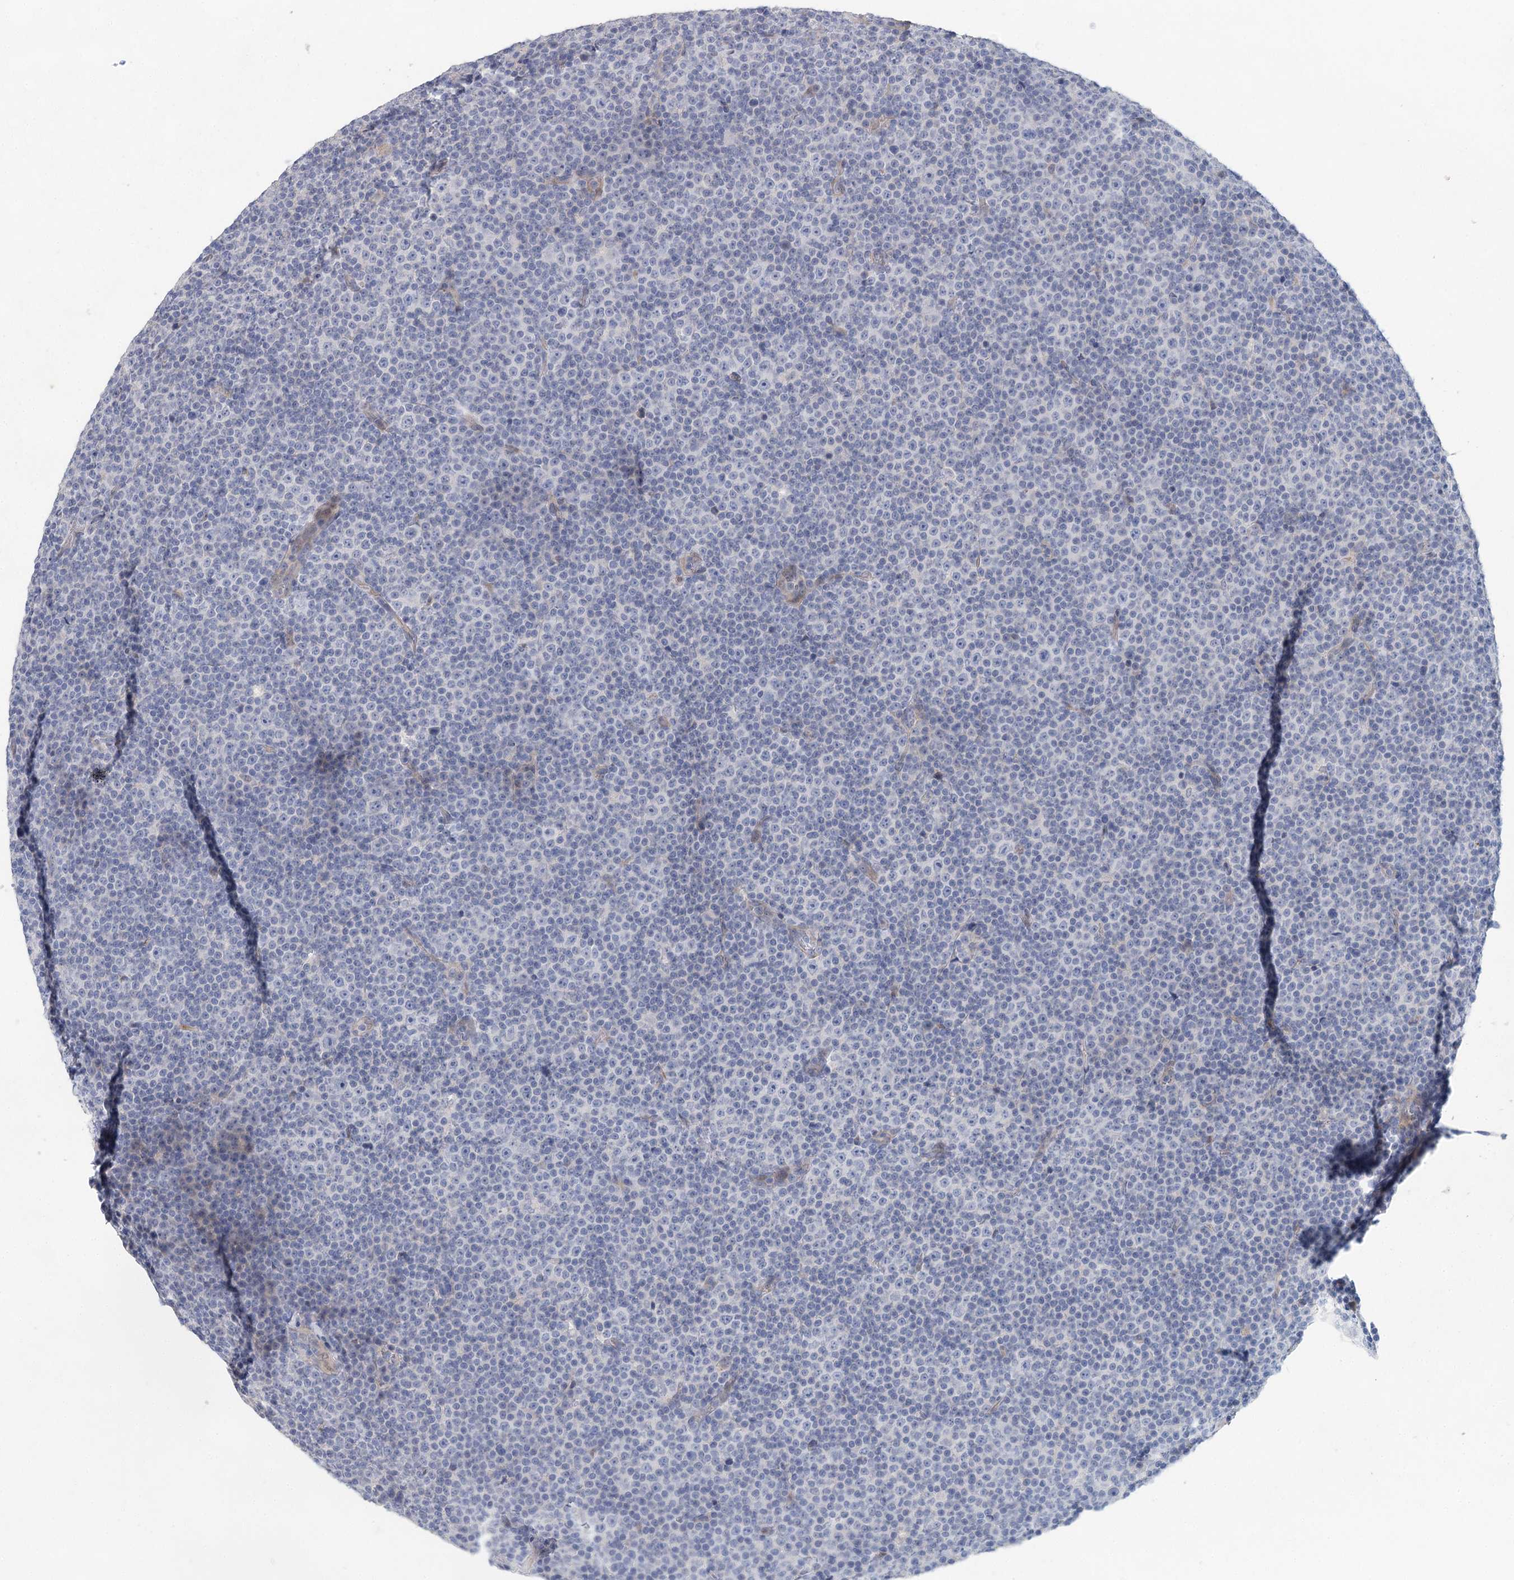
{"staining": {"intensity": "negative", "quantity": "none", "location": "none"}, "tissue": "lymphoma", "cell_type": "Tumor cells", "image_type": "cancer", "snomed": [{"axis": "morphology", "description": "Malignant lymphoma, non-Hodgkin's type, Low grade"}, {"axis": "topography", "description": "Lymph node"}], "caption": "Image shows no protein positivity in tumor cells of lymphoma tissue.", "gene": "SLC19A3", "patient": {"sex": "female", "age": 67}}